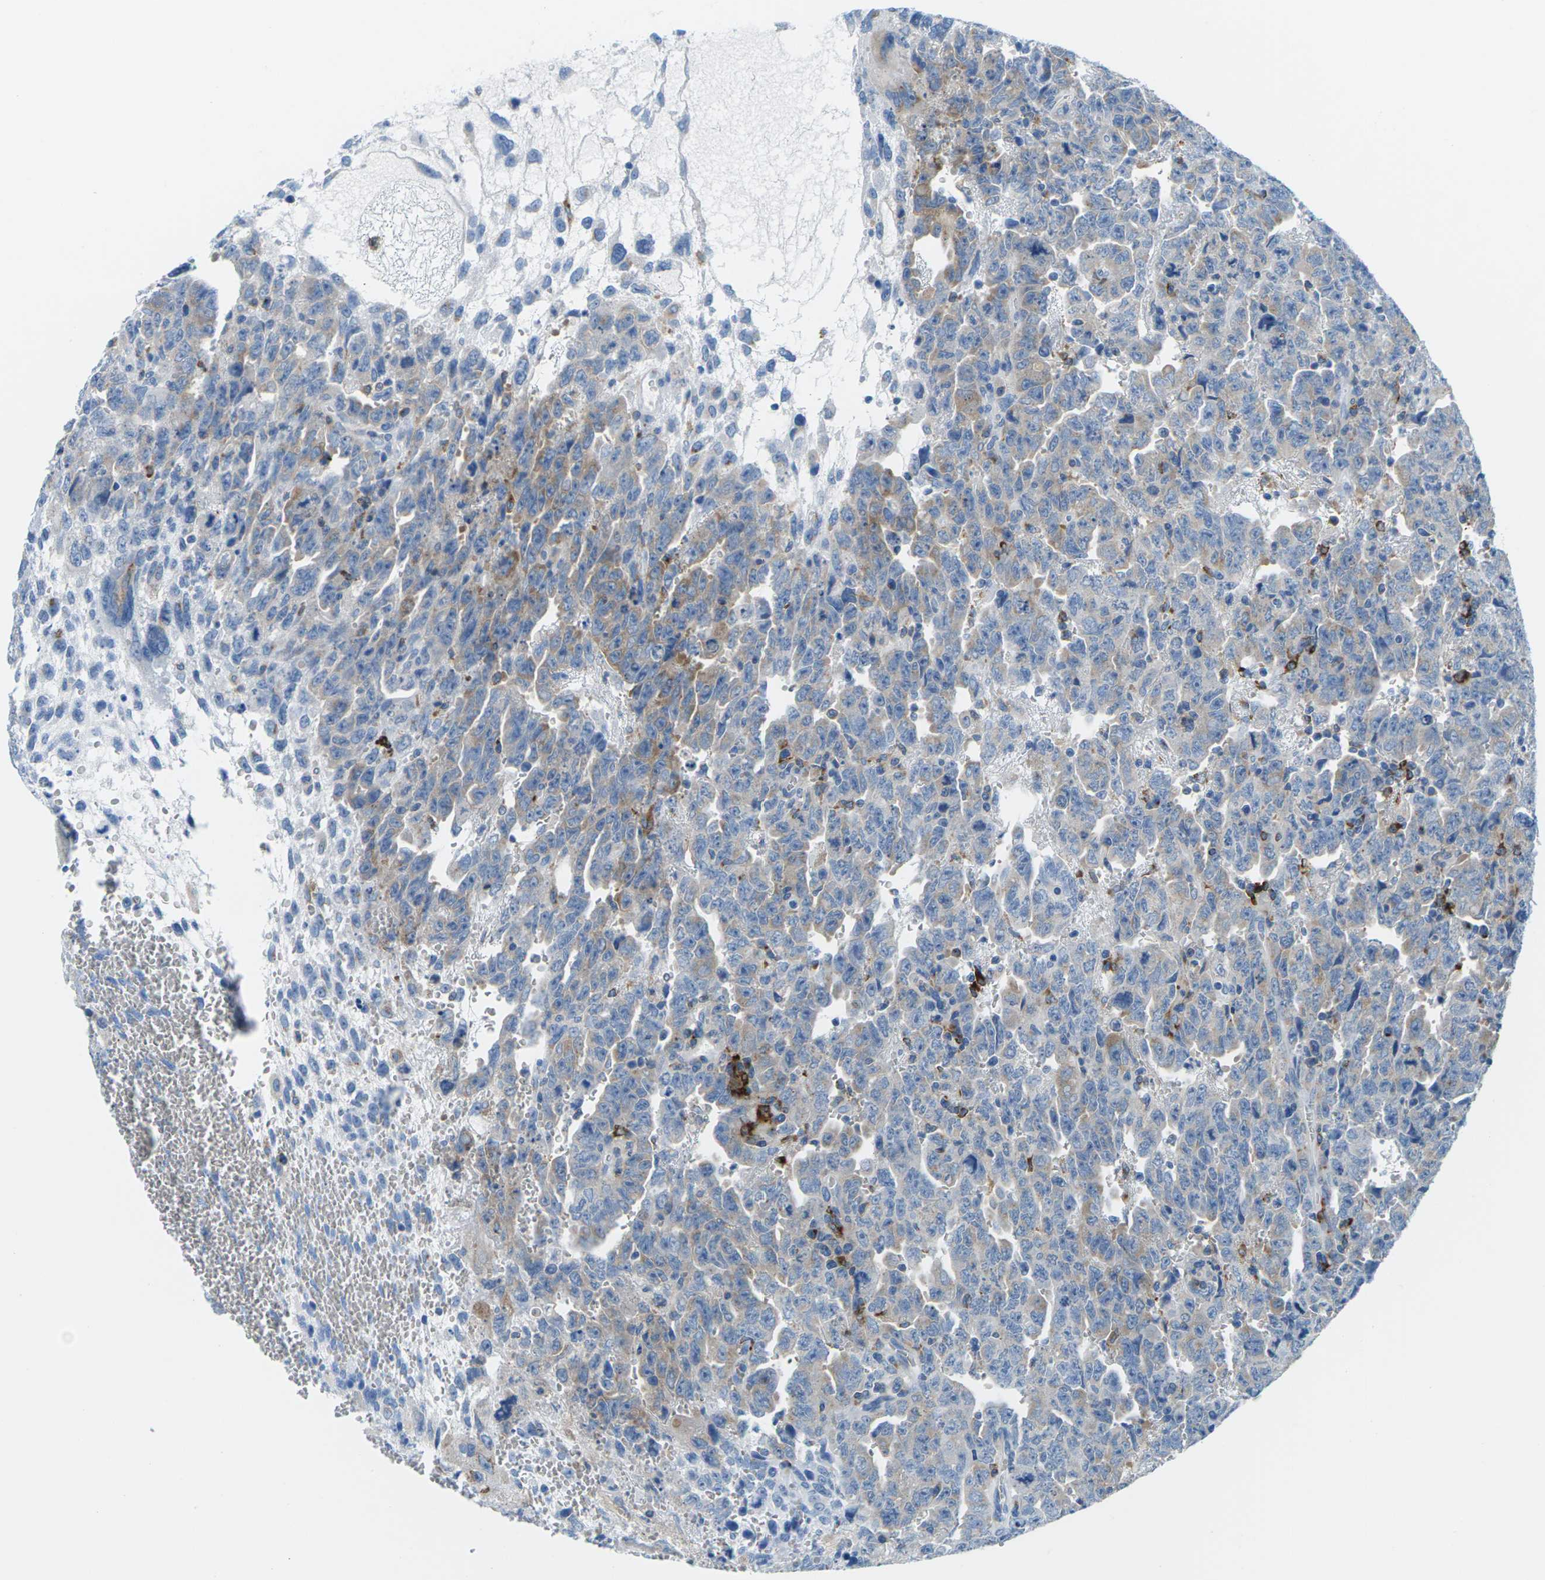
{"staining": {"intensity": "weak", "quantity": "<25%", "location": "cytoplasmic/membranous"}, "tissue": "testis cancer", "cell_type": "Tumor cells", "image_type": "cancer", "snomed": [{"axis": "morphology", "description": "Carcinoma, Embryonal, NOS"}, {"axis": "topography", "description": "Testis"}], "caption": "Tumor cells are negative for protein expression in human testis cancer.", "gene": "SYNGR2", "patient": {"sex": "male", "age": 28}}